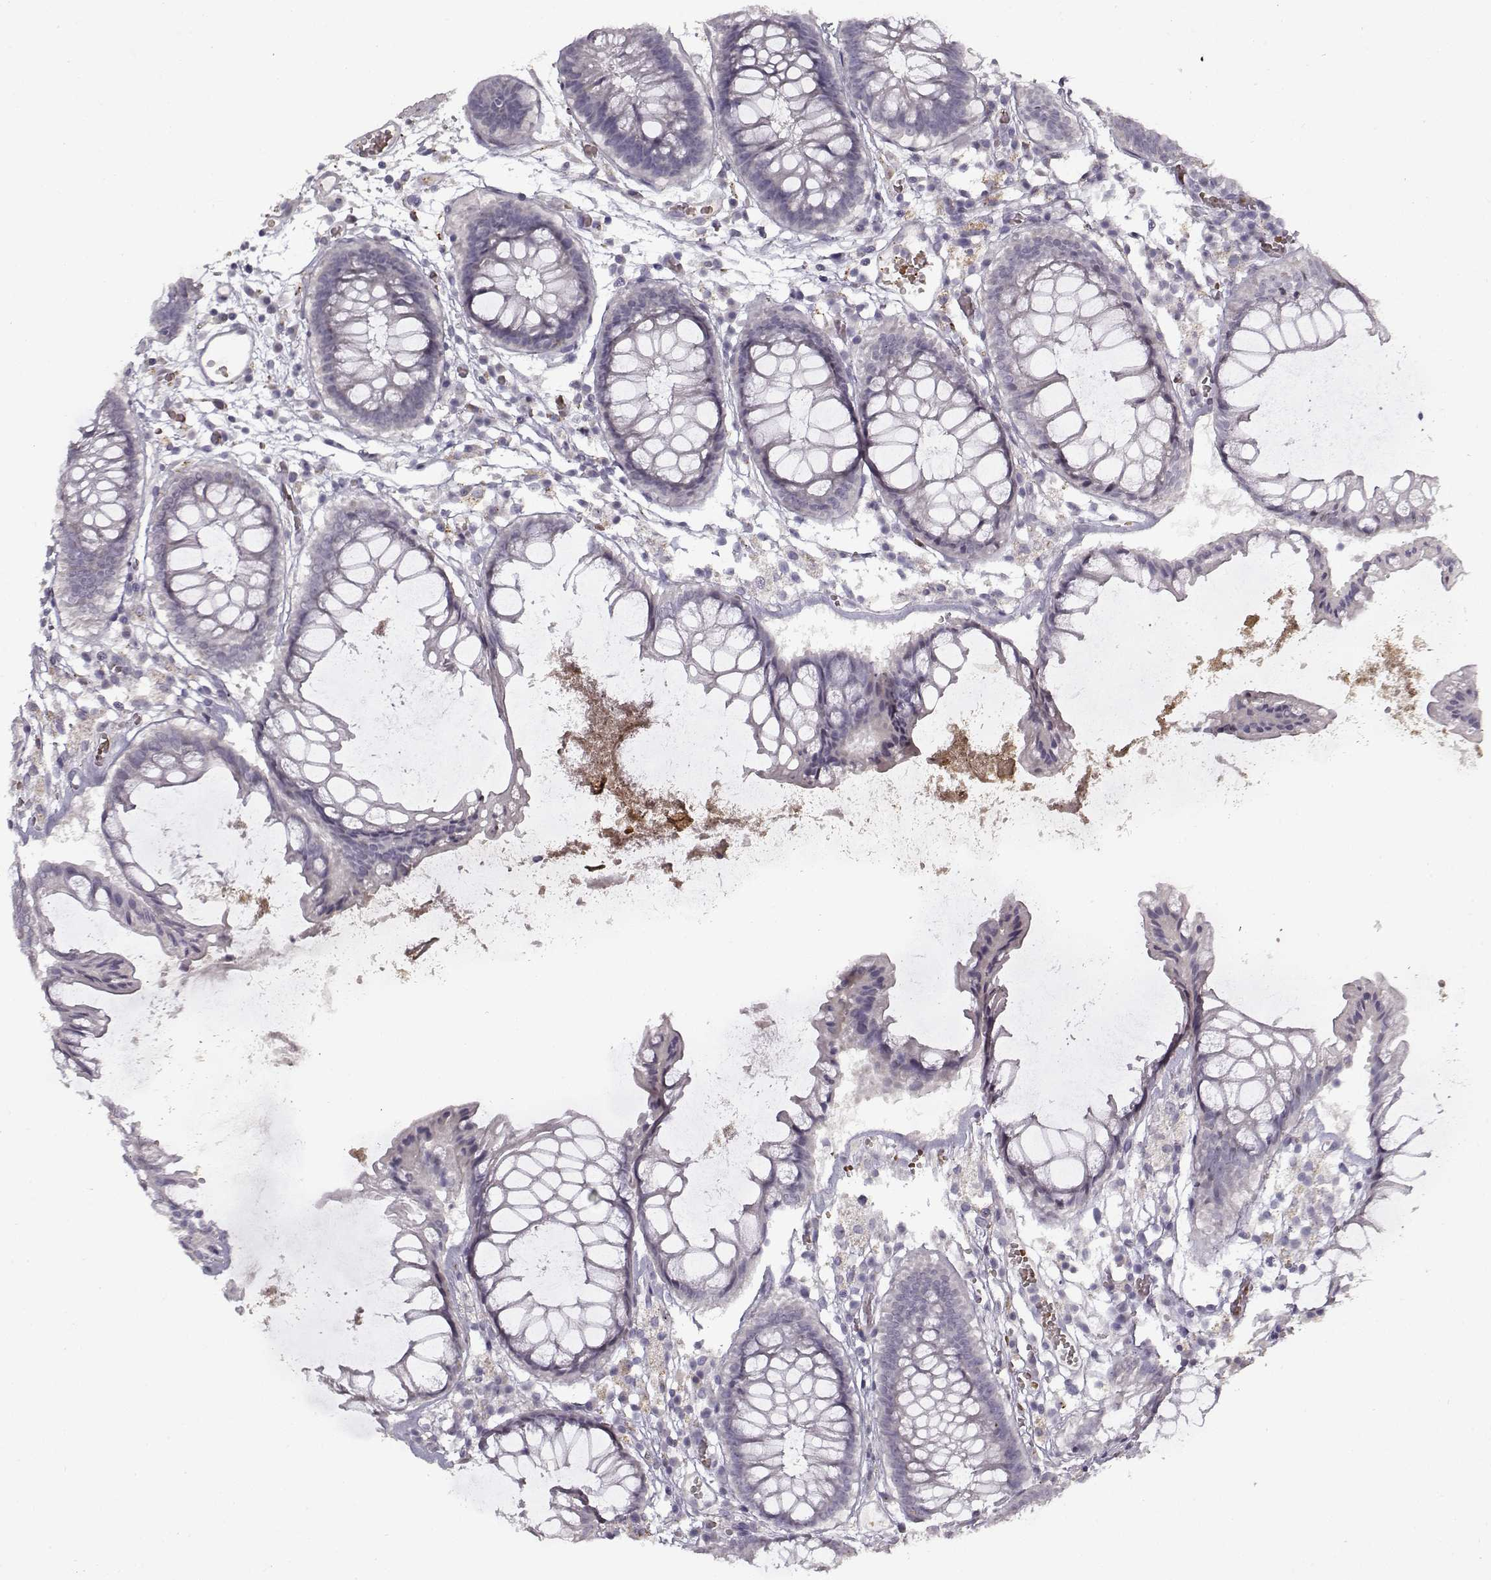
{"staining": {"intensity": "negative", "quantity": "none", "location": "none"}, "tissue": "colon", "cell_type": "Endothelial cells", "image_type": "normal", "snomed": [{"axis": "morphology", "description": "Normal tissue, NOS"}, {"axis": "morphology", "description": "Adenocarcinoma, NOS"}, {"axis": "topography", "description": "Colon"}], "caption": "The image displays no staining of endothelial cells in unremarkable colon.", "gene": "SNCA", "patient": {"sex": "male", "age": 65}}